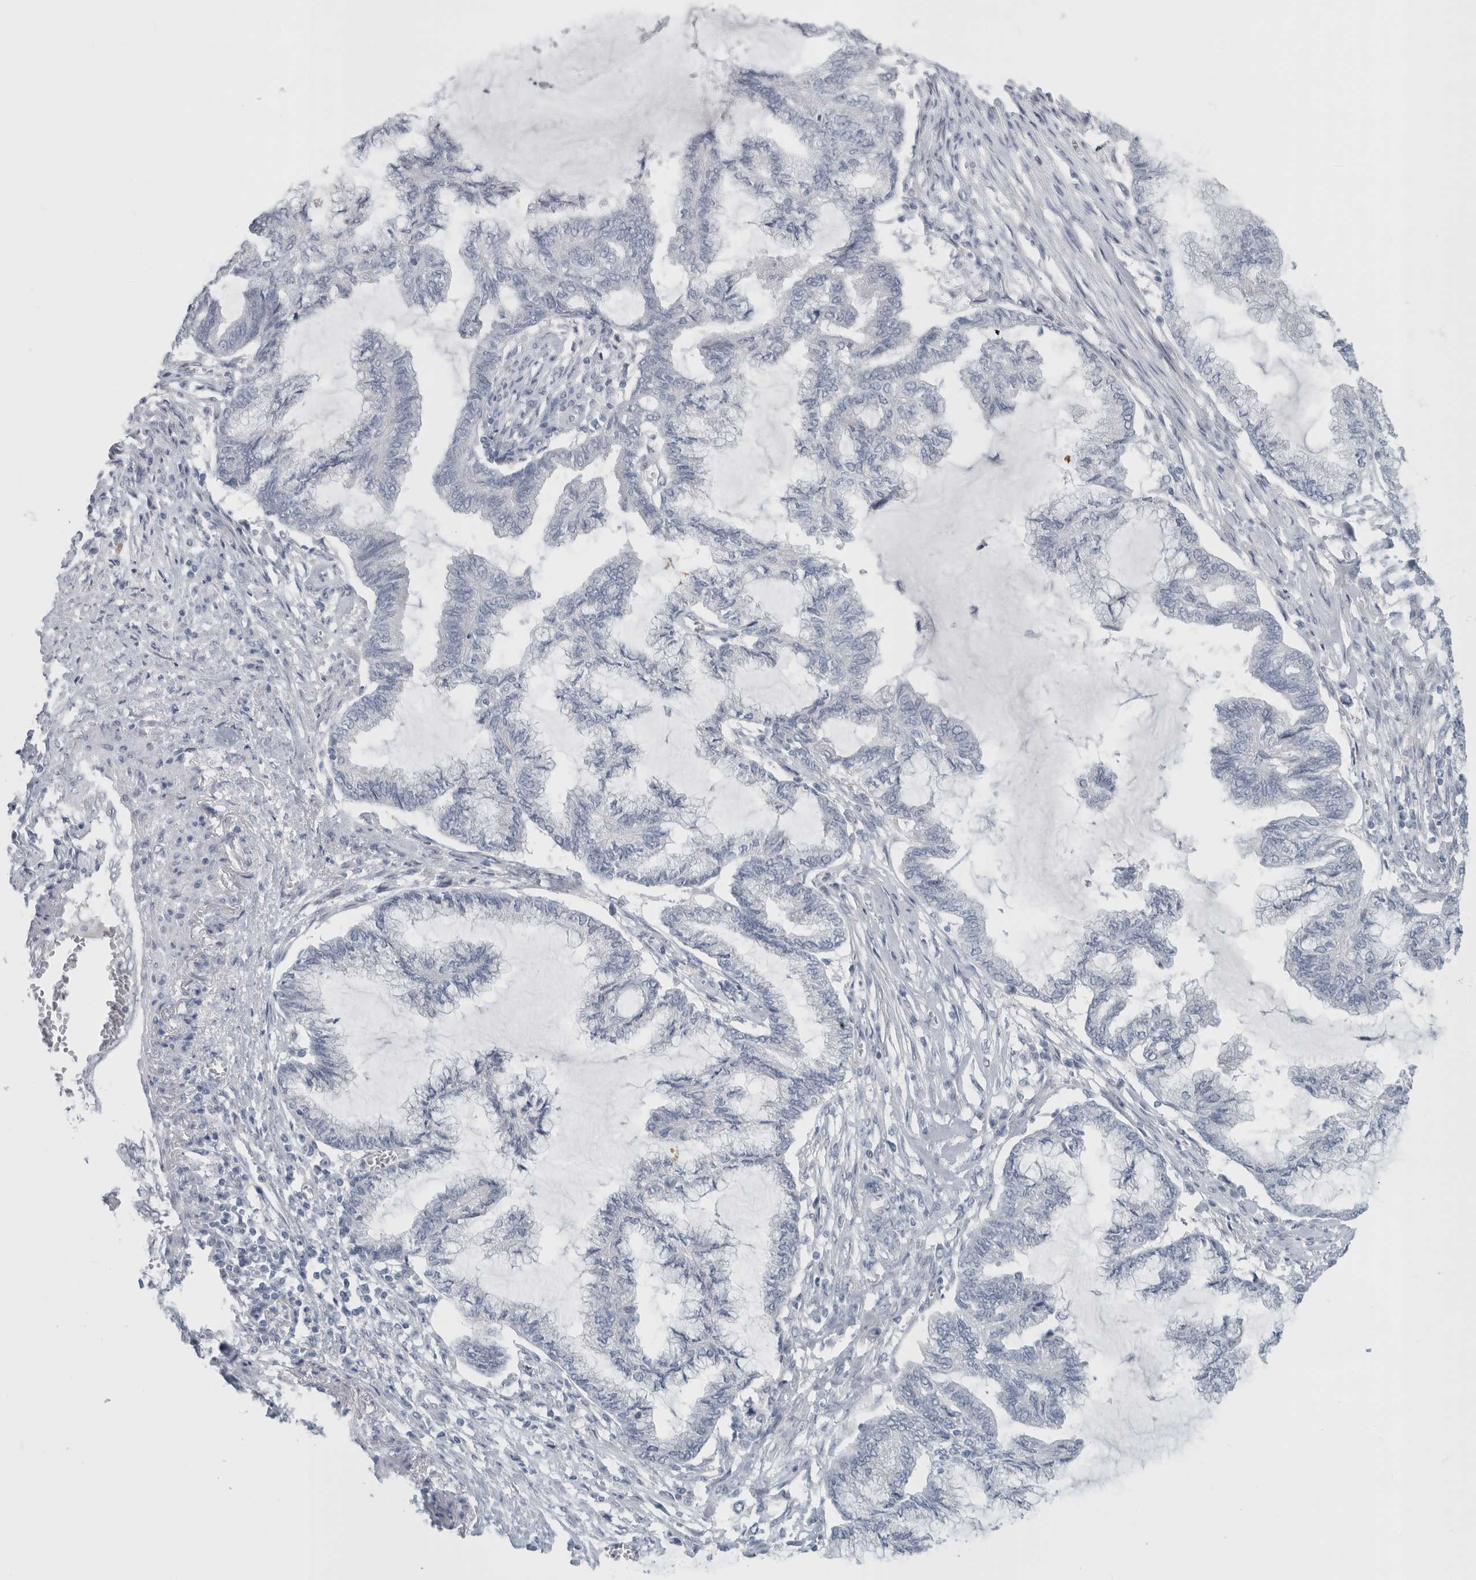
{"staining": {"intensity": "negative", "quantity": "none", "location": "none"}, "tissue": "endometrial cancer", "cell_type": "Tumor cells", "image_type": "cancer", "snomed": [{"axis": "morphology", "description": "Adenocarcinoma, NOS"}, {"axis": "topography", "description": "Endometrium"}], "caption": "Endometrial cancer was stained to show a protein in brown. There is no significant staining in tumor cells.", "gene": "FMR1NB", "patient": {"sex": "female", "age": 86}}